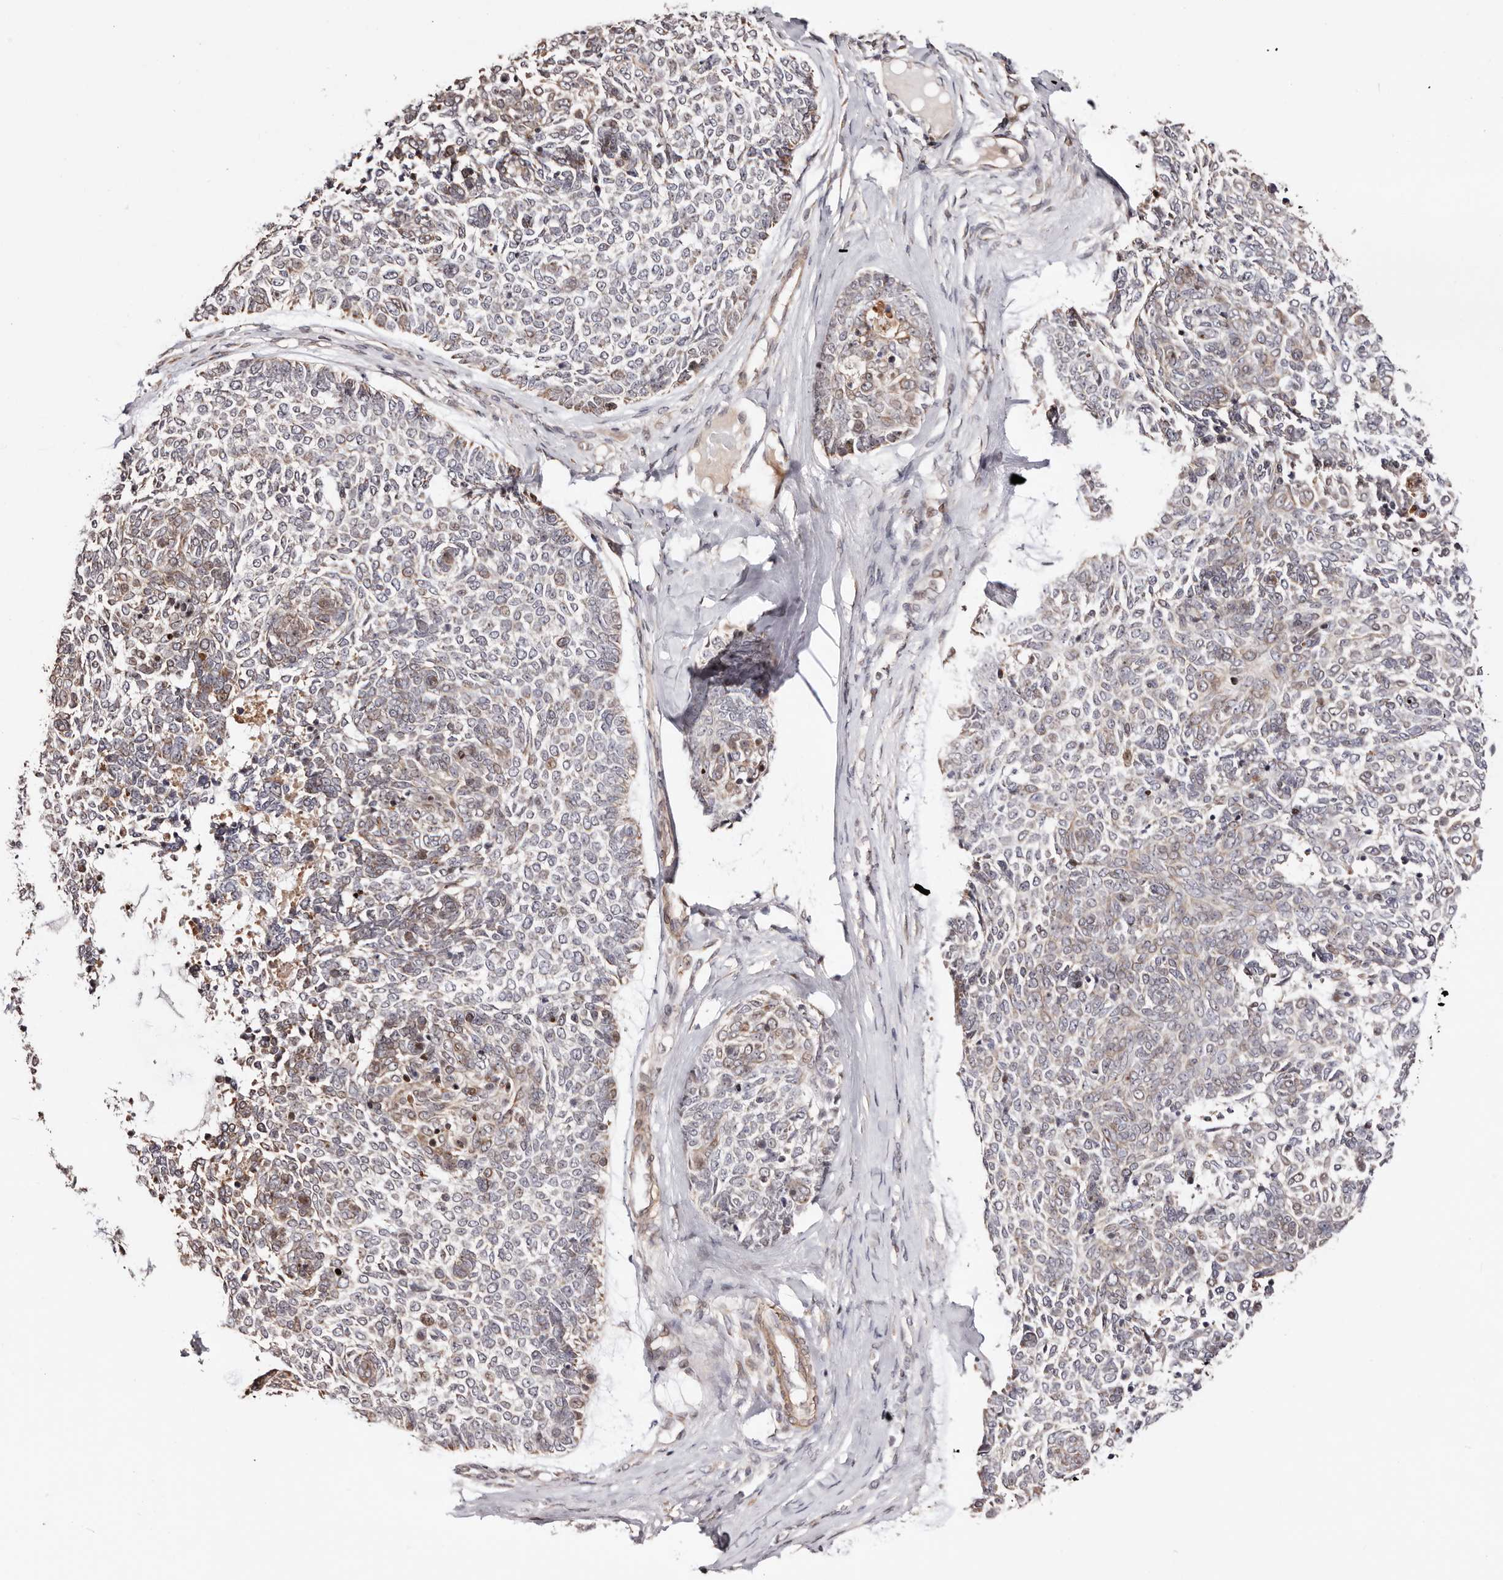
{"staining": {"intensity": "weak", "quantity": "<25%", "location": "cytoplasmic/membranous"}, "tissue": "skin cancer", "cell_type": "Tumor cells", "image_type": "cancer", "snomed": [{"axis": "morphology", "description": "Basal cell carcinoma"}, {"axis": "topography", "description": "Skin"}], "caption": "Human skin cancer stained for a protein using immunohistochemistry (IHC) reveals no positivity in tumor cells.", "gene": "HIVEP3", "patient": {"sex": "female", "age": 81}}